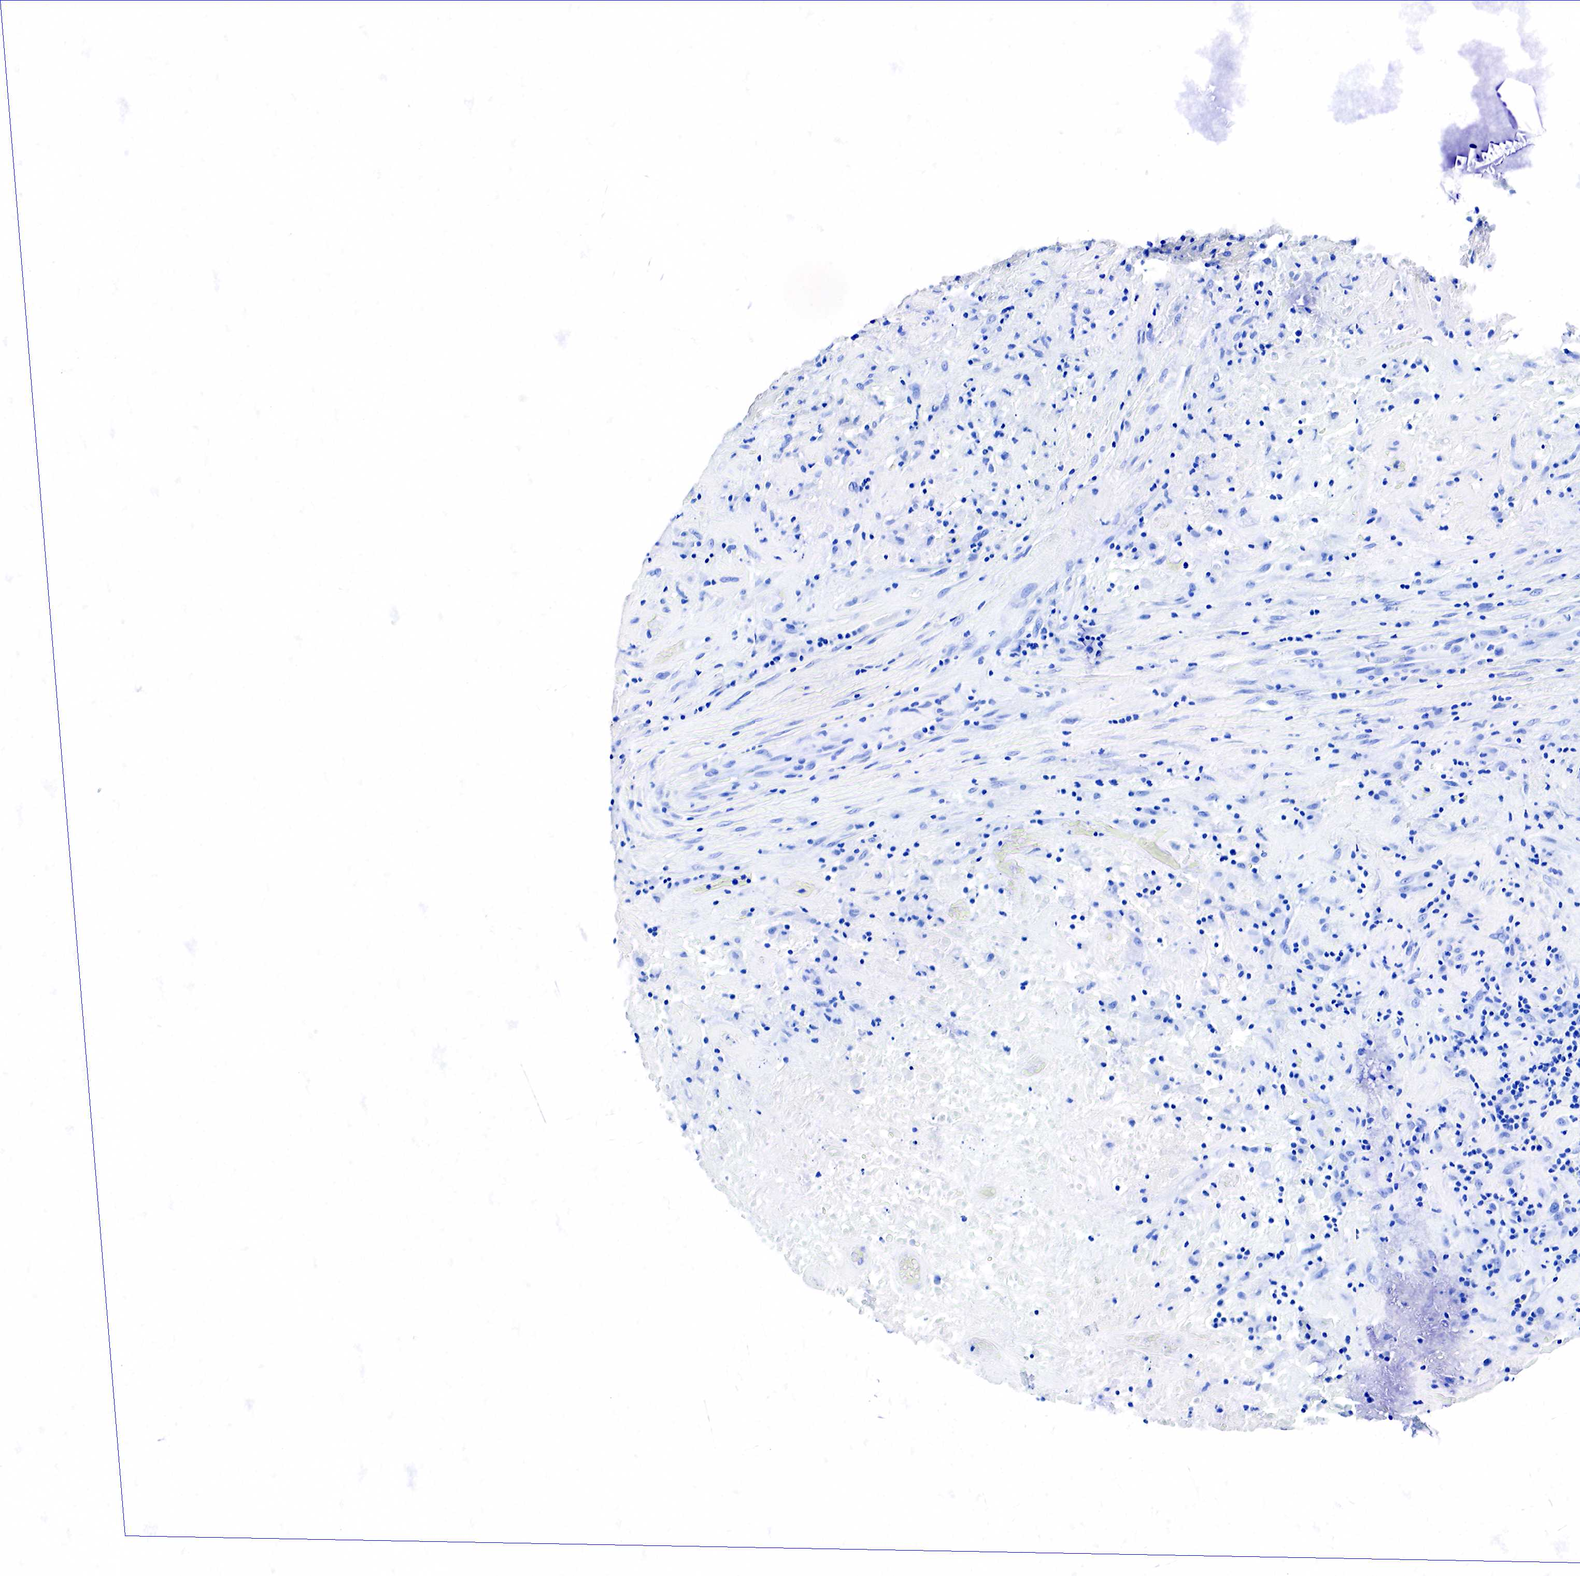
{"staining": {"intensity": "negative", "quantity": "none", "location": "none"}, "tissue": "lymphoma", "cell_type": "Tumor cells", "image_type": "cancer", "snomed": [{"axis": "morphology", "description": "Hodgkin's disease, NOS"}, {"axis": "topography", "description": "Lymph node"}], "caption": "There is no significant expression in tumor cells of lymphoma.", "gene": "ACP3", "patient": {"sex": "male", "age": 46}}